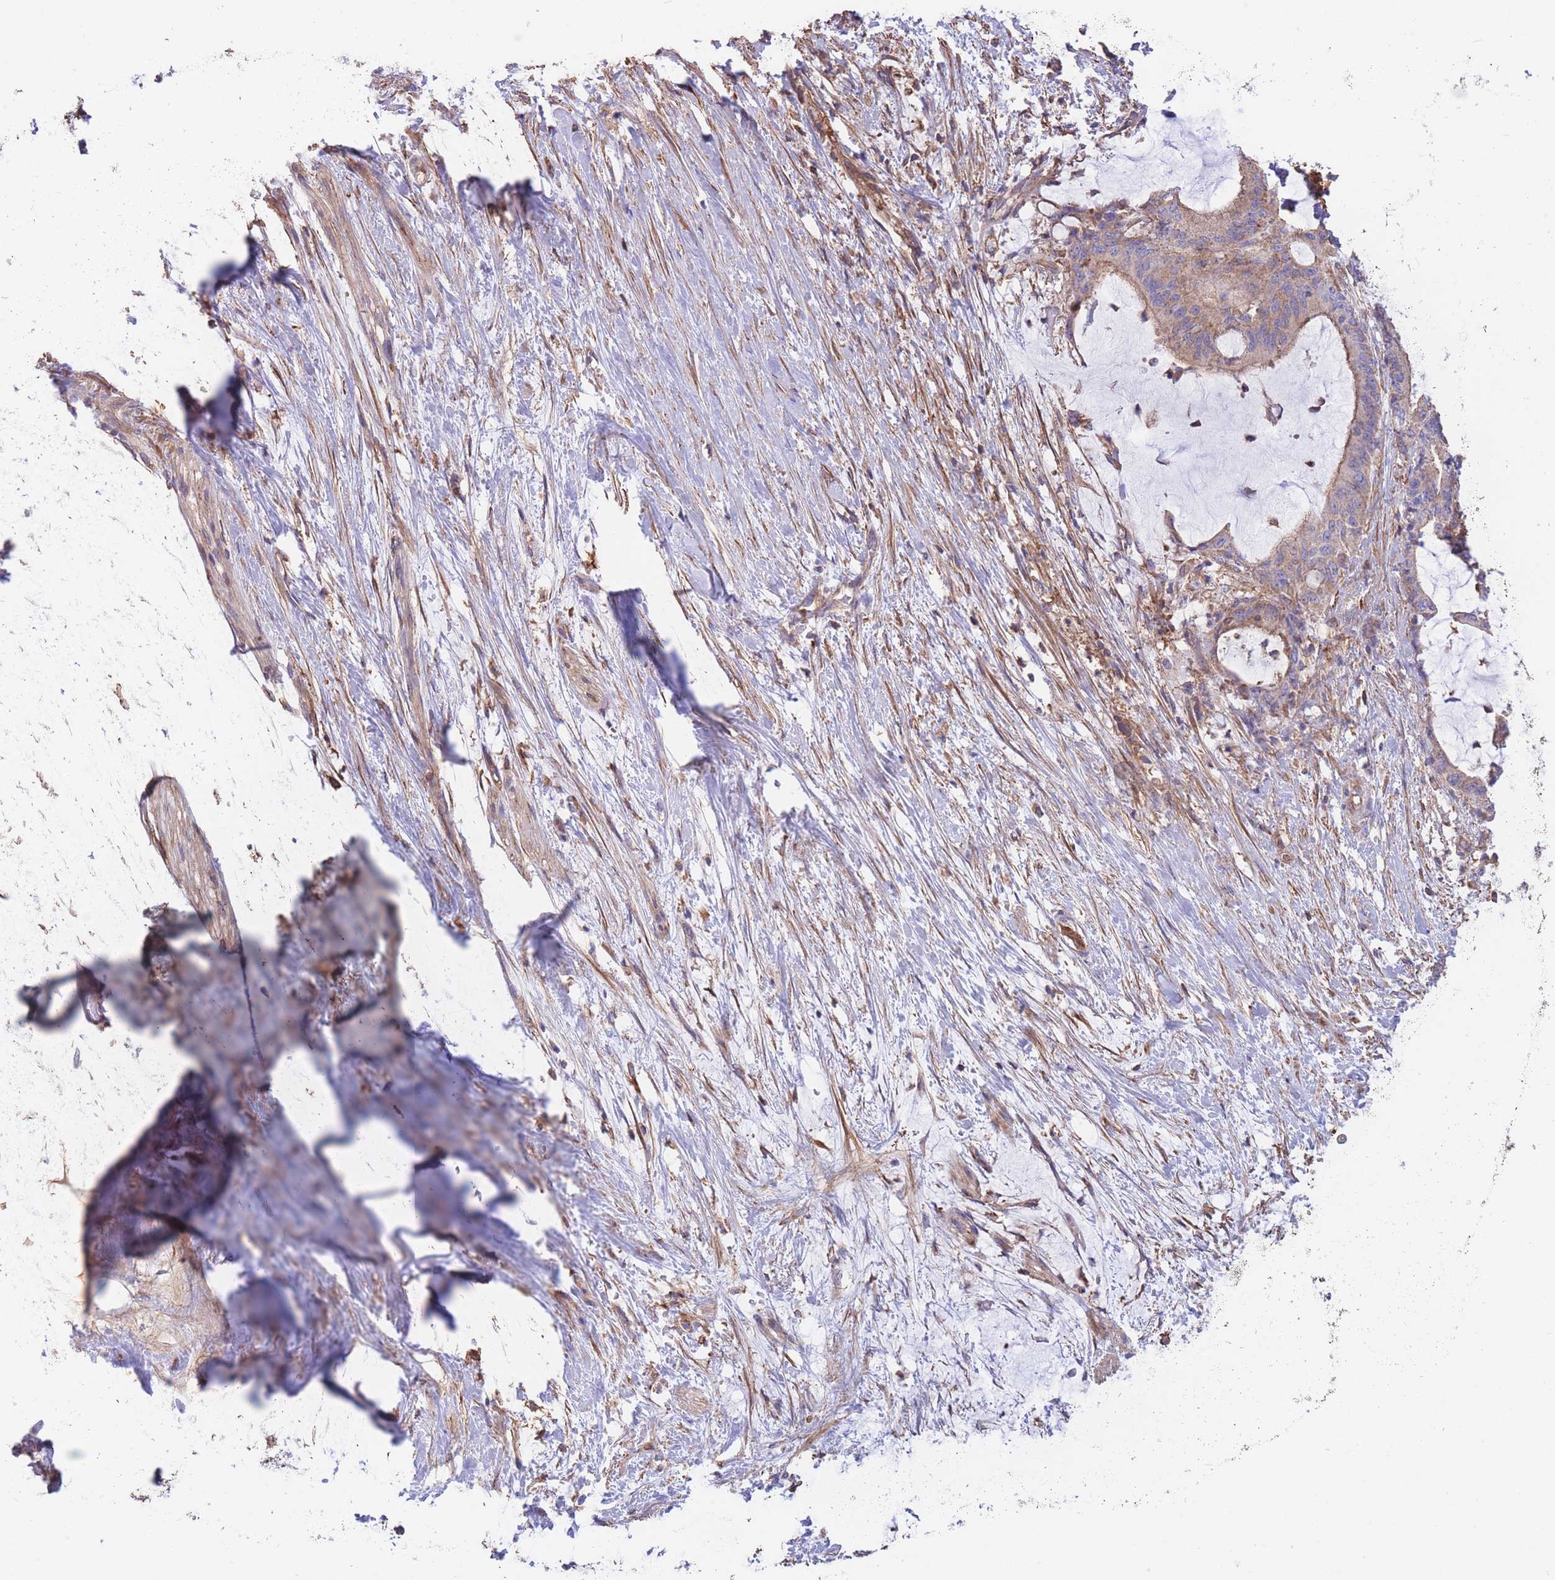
{"staining": {"intensity": "weak", "quantity": "25%-75%", "location": "cytoplasmic/membranous"}, "tissue": "liver cancer", "cell_type": "Tumor cells", "image_type": "cancer", "snomed": [{"axis": "morphology", "description": "Normal tissue, NOS"}, {"axis": "morphology", "description": "Cholangiocarcinoma"}, {"axis": "topography", "description": "Liver"}, {"axis": "topography", "description": "Peripheral nerve tissue"}], "caption": "Immunohistochemical staining of liver cholangiocarcinoma shows weak cytoplasmic/membranous protein positivity in approximately 25%-75% of tumor cells.", "gene": "LRRN4CL", "patient": {"sex": "female", "age": 73}}